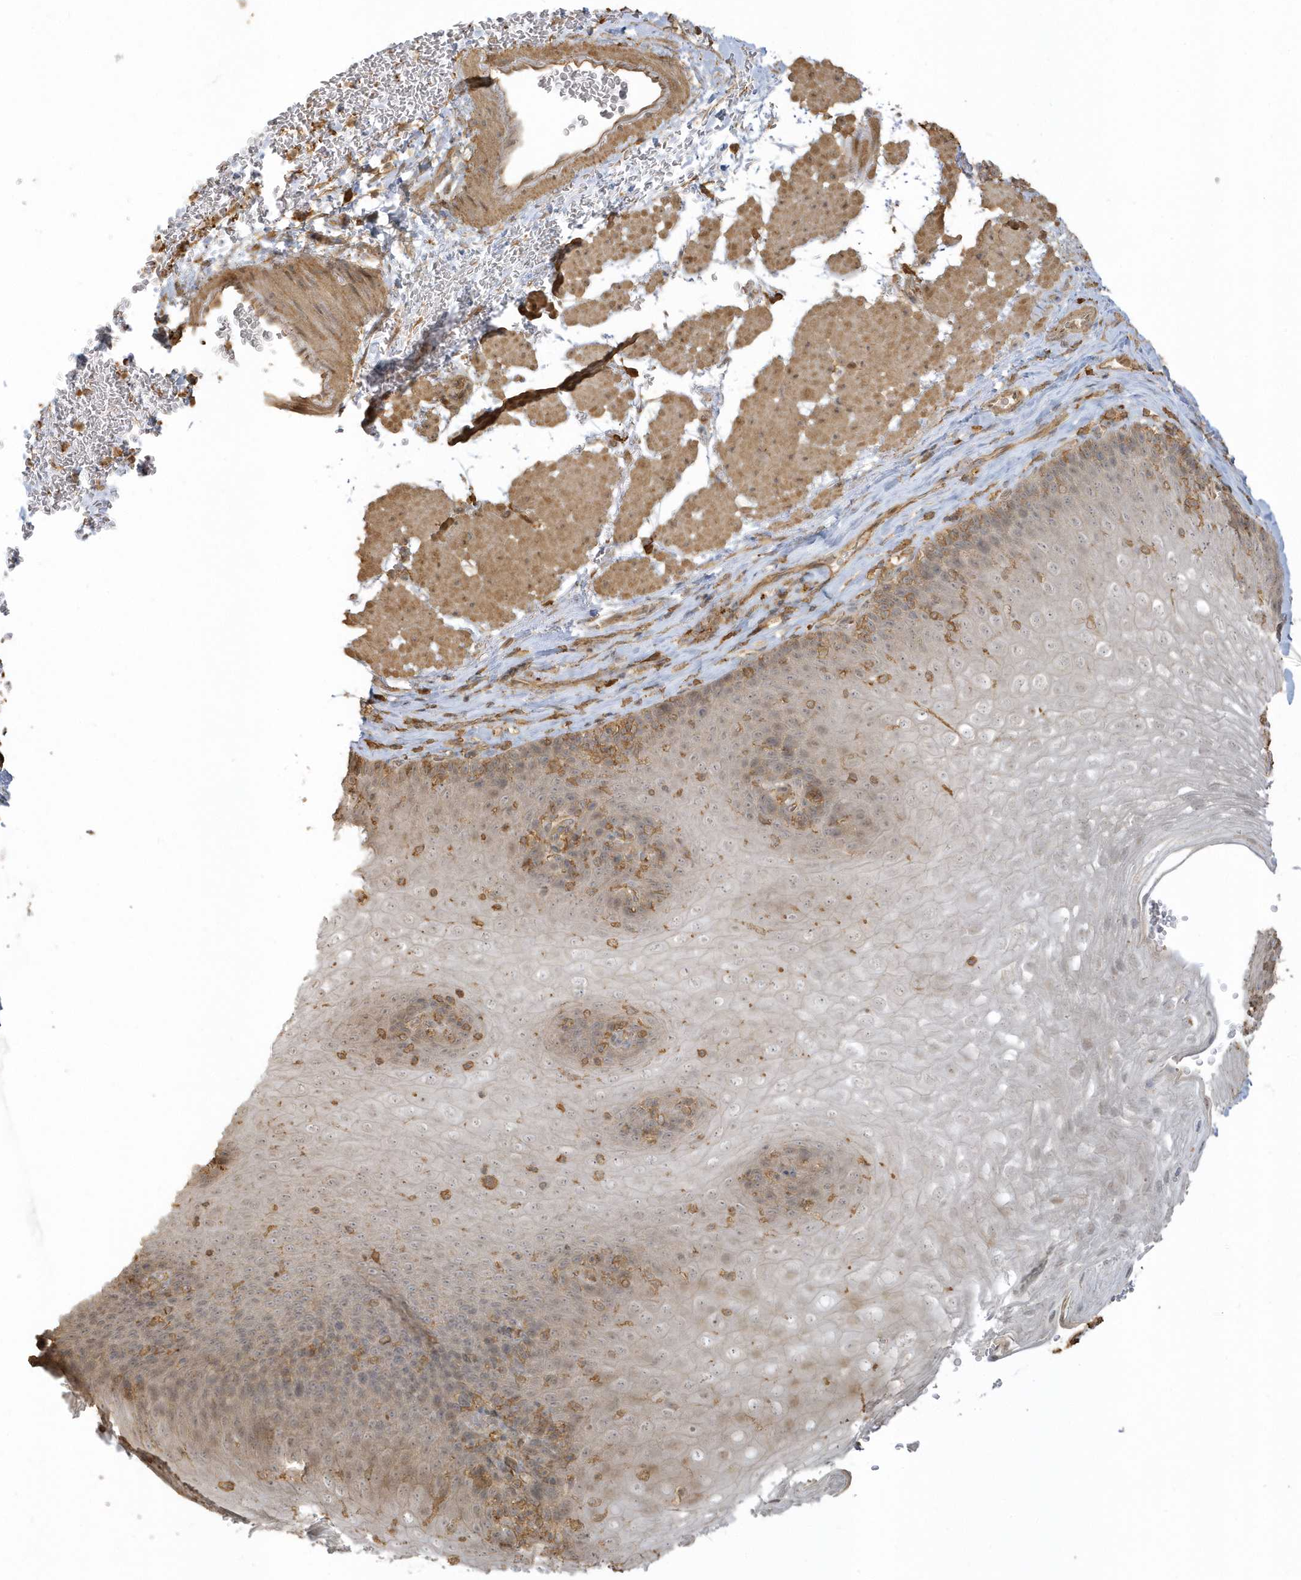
{"staining": {"intensity": "weak", "quantity": "25%-75%", "location": "nuclear"}, "tissue": "esophagus", "cell_type": "Squamous epithelial cells", "image_type": "normal", "snomed": [{"axis": "morphology", "description": "Normal tissue, NOS"}, {"axis": "topography", "description": "Esophagus"}], "caption": "A low amount of weak nuclear expression is identified in approximately 25%-75% of squamous epithelial cells in unremarkable esophagus.", "gene": "ZBTB8A", "patient": {"sex": "female", "age": 66}}